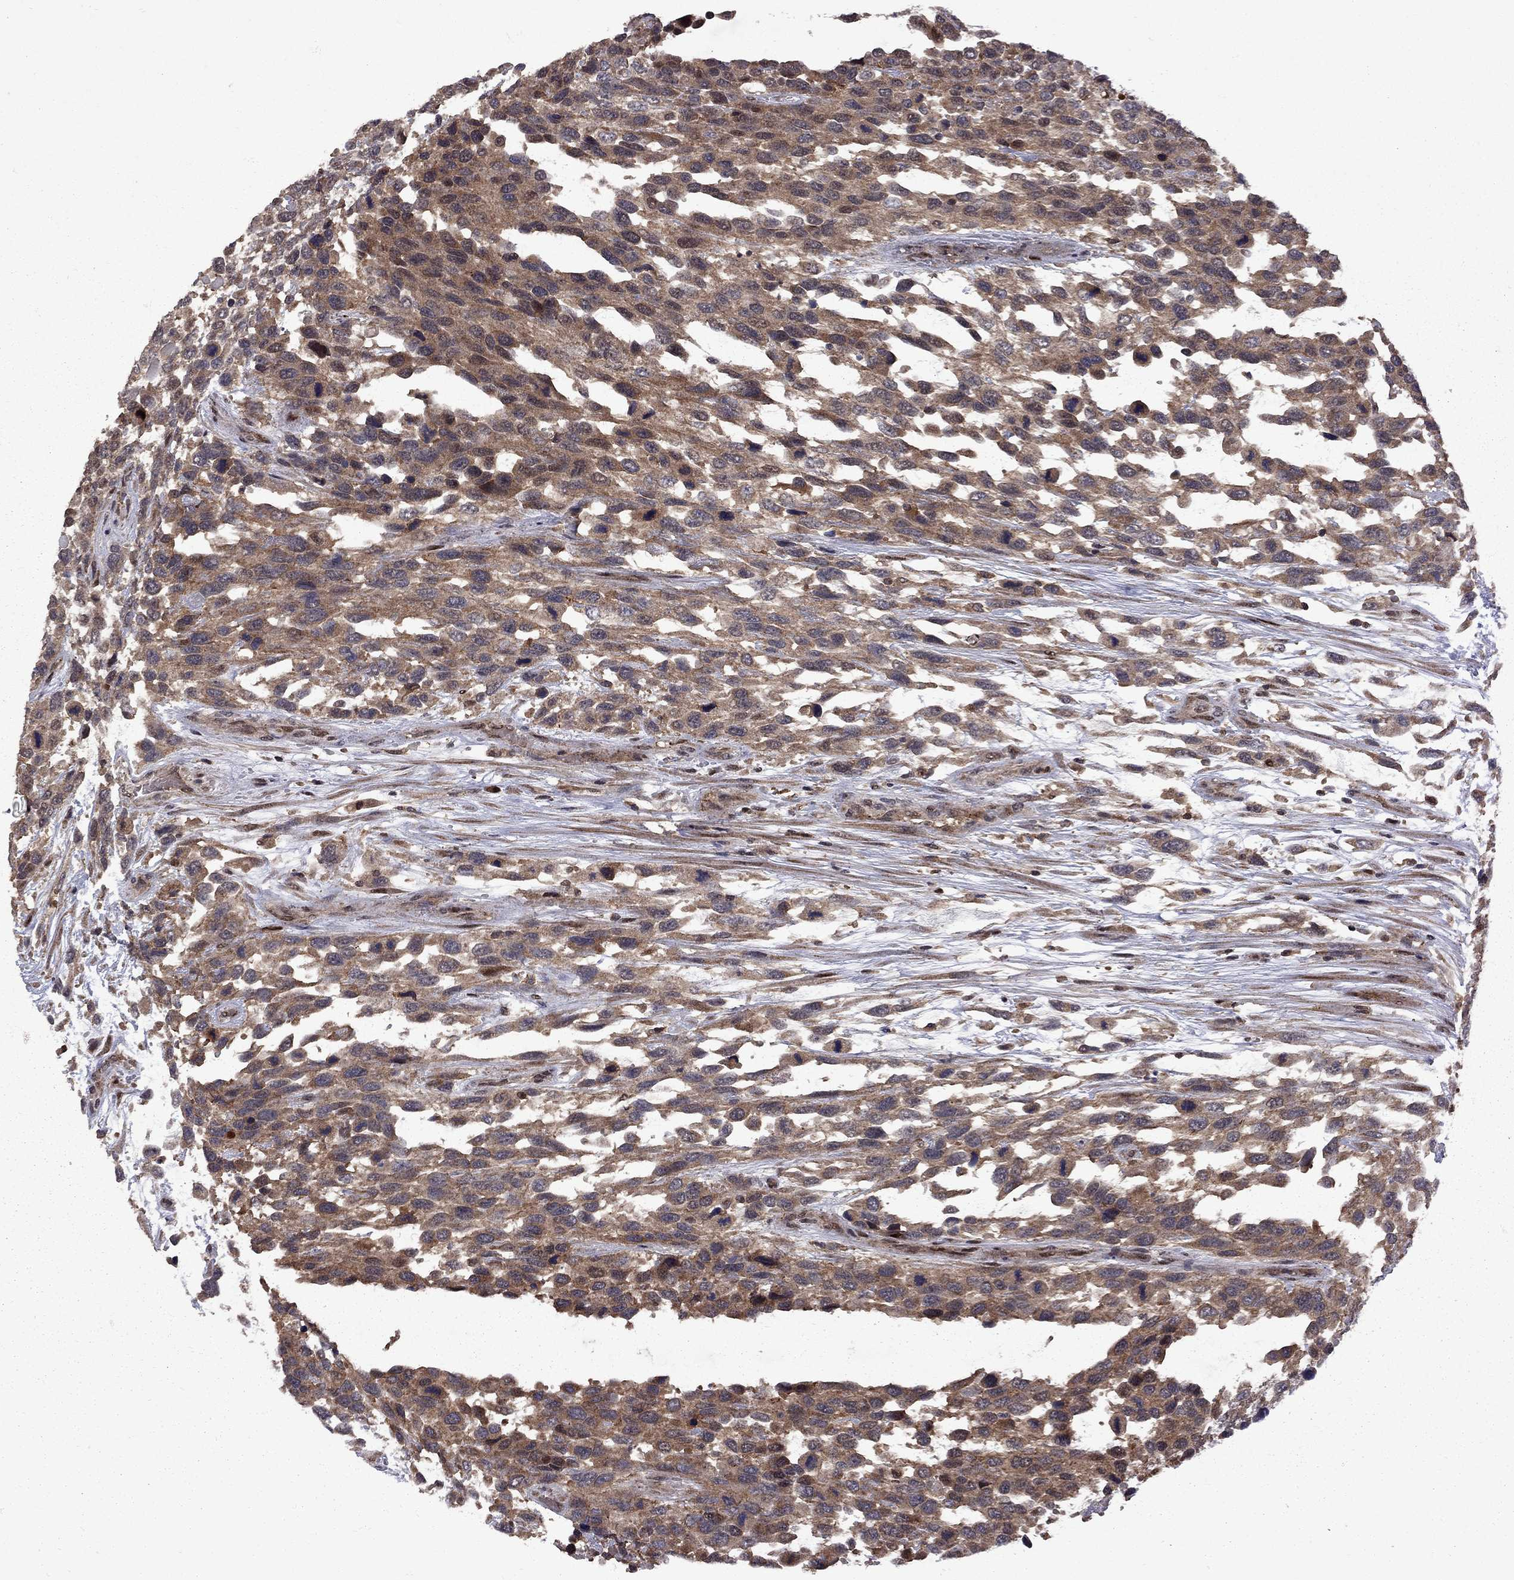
{"staining": {"intensity": "moderate", "quantity": ">75%", "location": "cytoplasmic/membranous"}, "tissue": "urothelial cancer", "cell_type": "Tumor cells", "image_type": "cancer", "snomed": [{"axis": "morphology", "description": "Urothelial carcinoma, High grade"}, {"axis": "topography", "description": "Urinary bladder"}], "caption": "A photomicrograph of urothelial cancer stained for a protein demonstrates moderate cytoplasmic/membranous brown staining in tumor cells.", "gene": "IPP", "patient": {"sex": "female", "age": 70}}